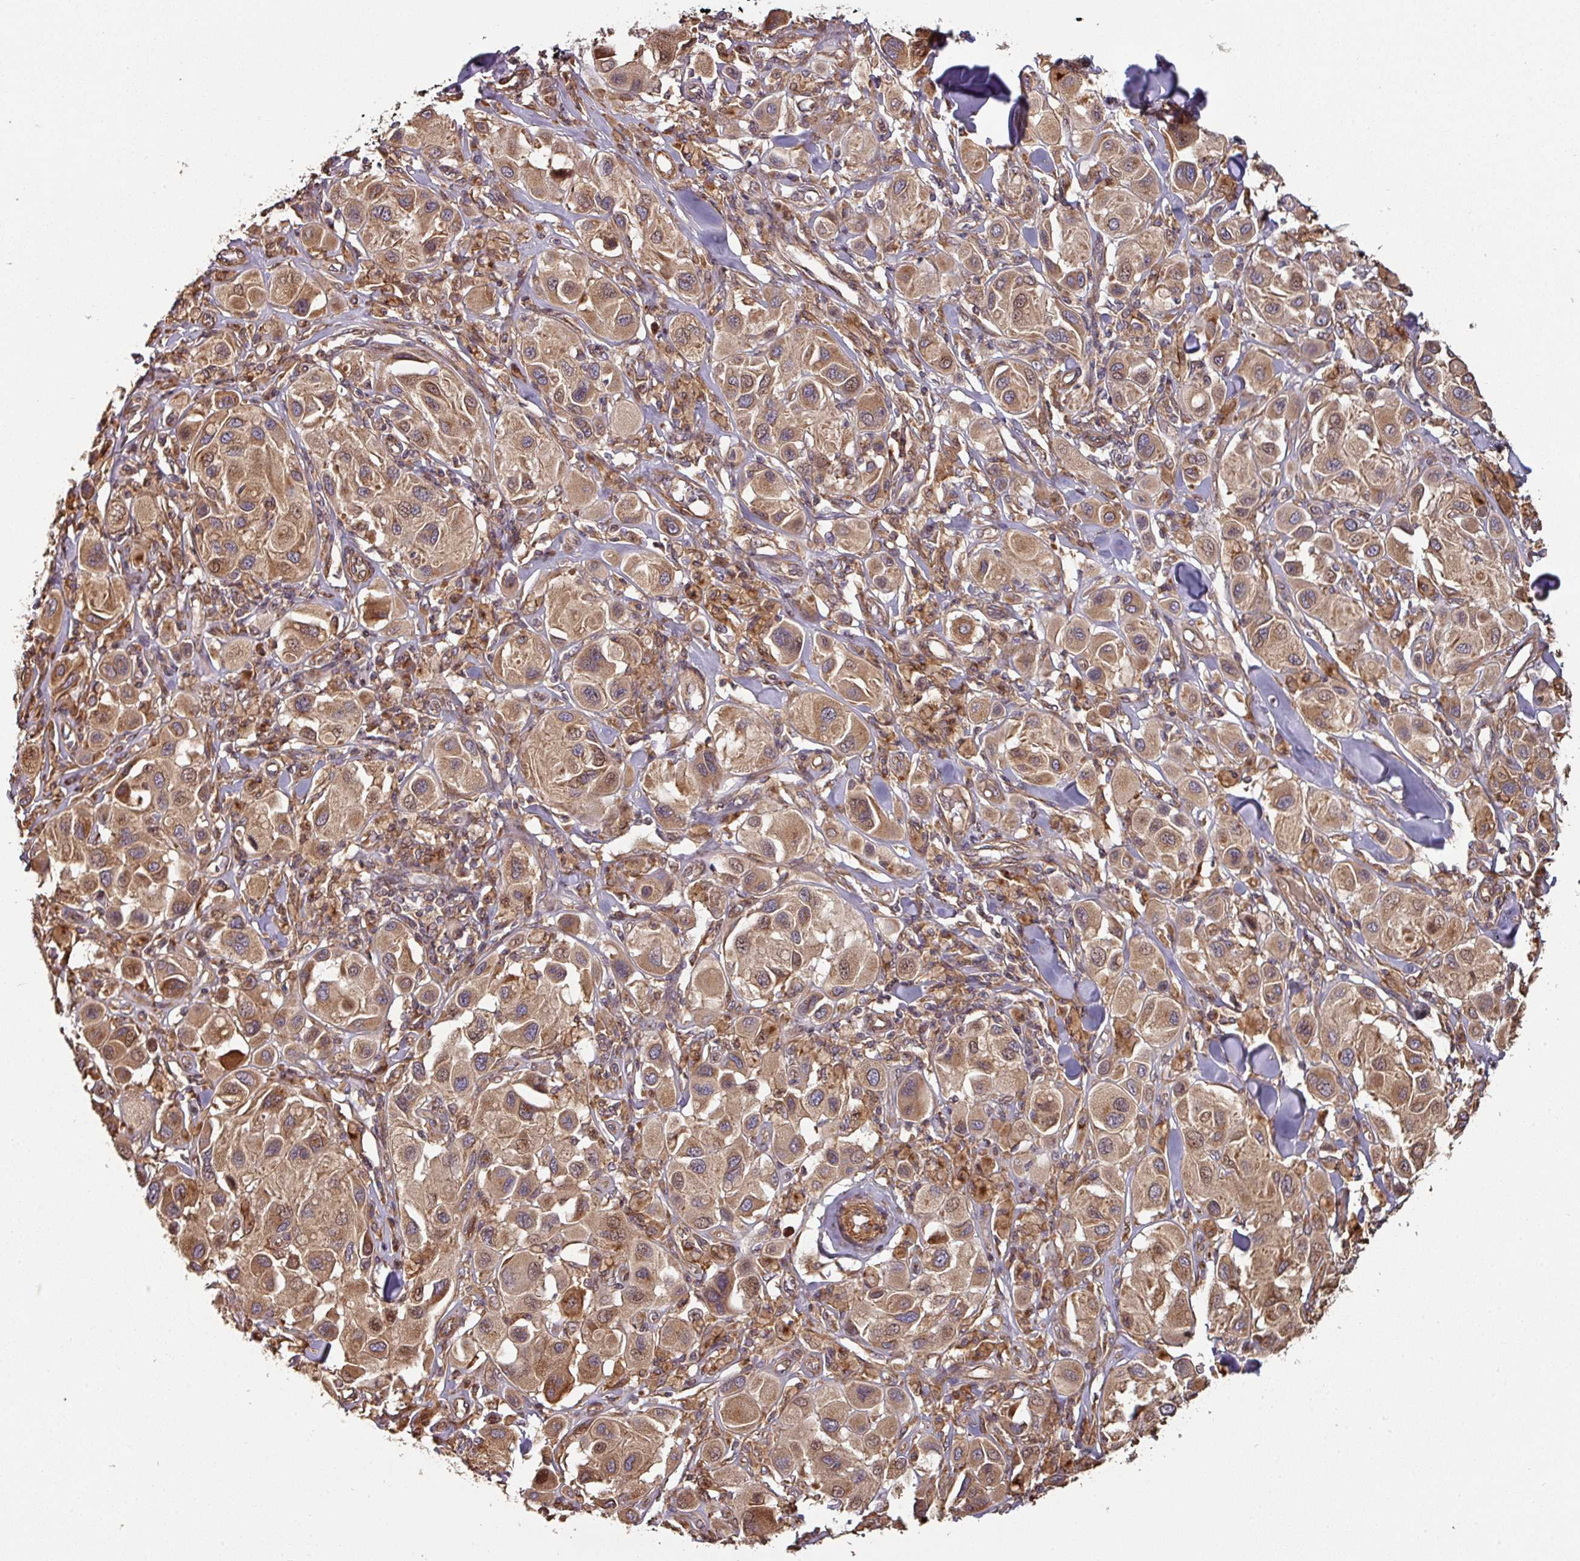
{"staining": {"intensity": "moderate", "quantity": ">75%", "location": "cytoplasmic/membranous"}, "tissue": "melanoma", "cell_type": "Tumor cells", "image_type": "cancer", "snomed": [{"axis": "morphology", "description": "Malignant melanoma, Metastatic site"}, {"axis": "topography", "description": "Skin"}], "caption": "Malignant melanoma (metastatic site) was stained to show a protein in brown. There is medium levels of moderate cytoplasmic/membranous expression in approximately >75% of tumor cells.", "gene": "SIK1", "patient": {"sex": "male", "age": 41}}